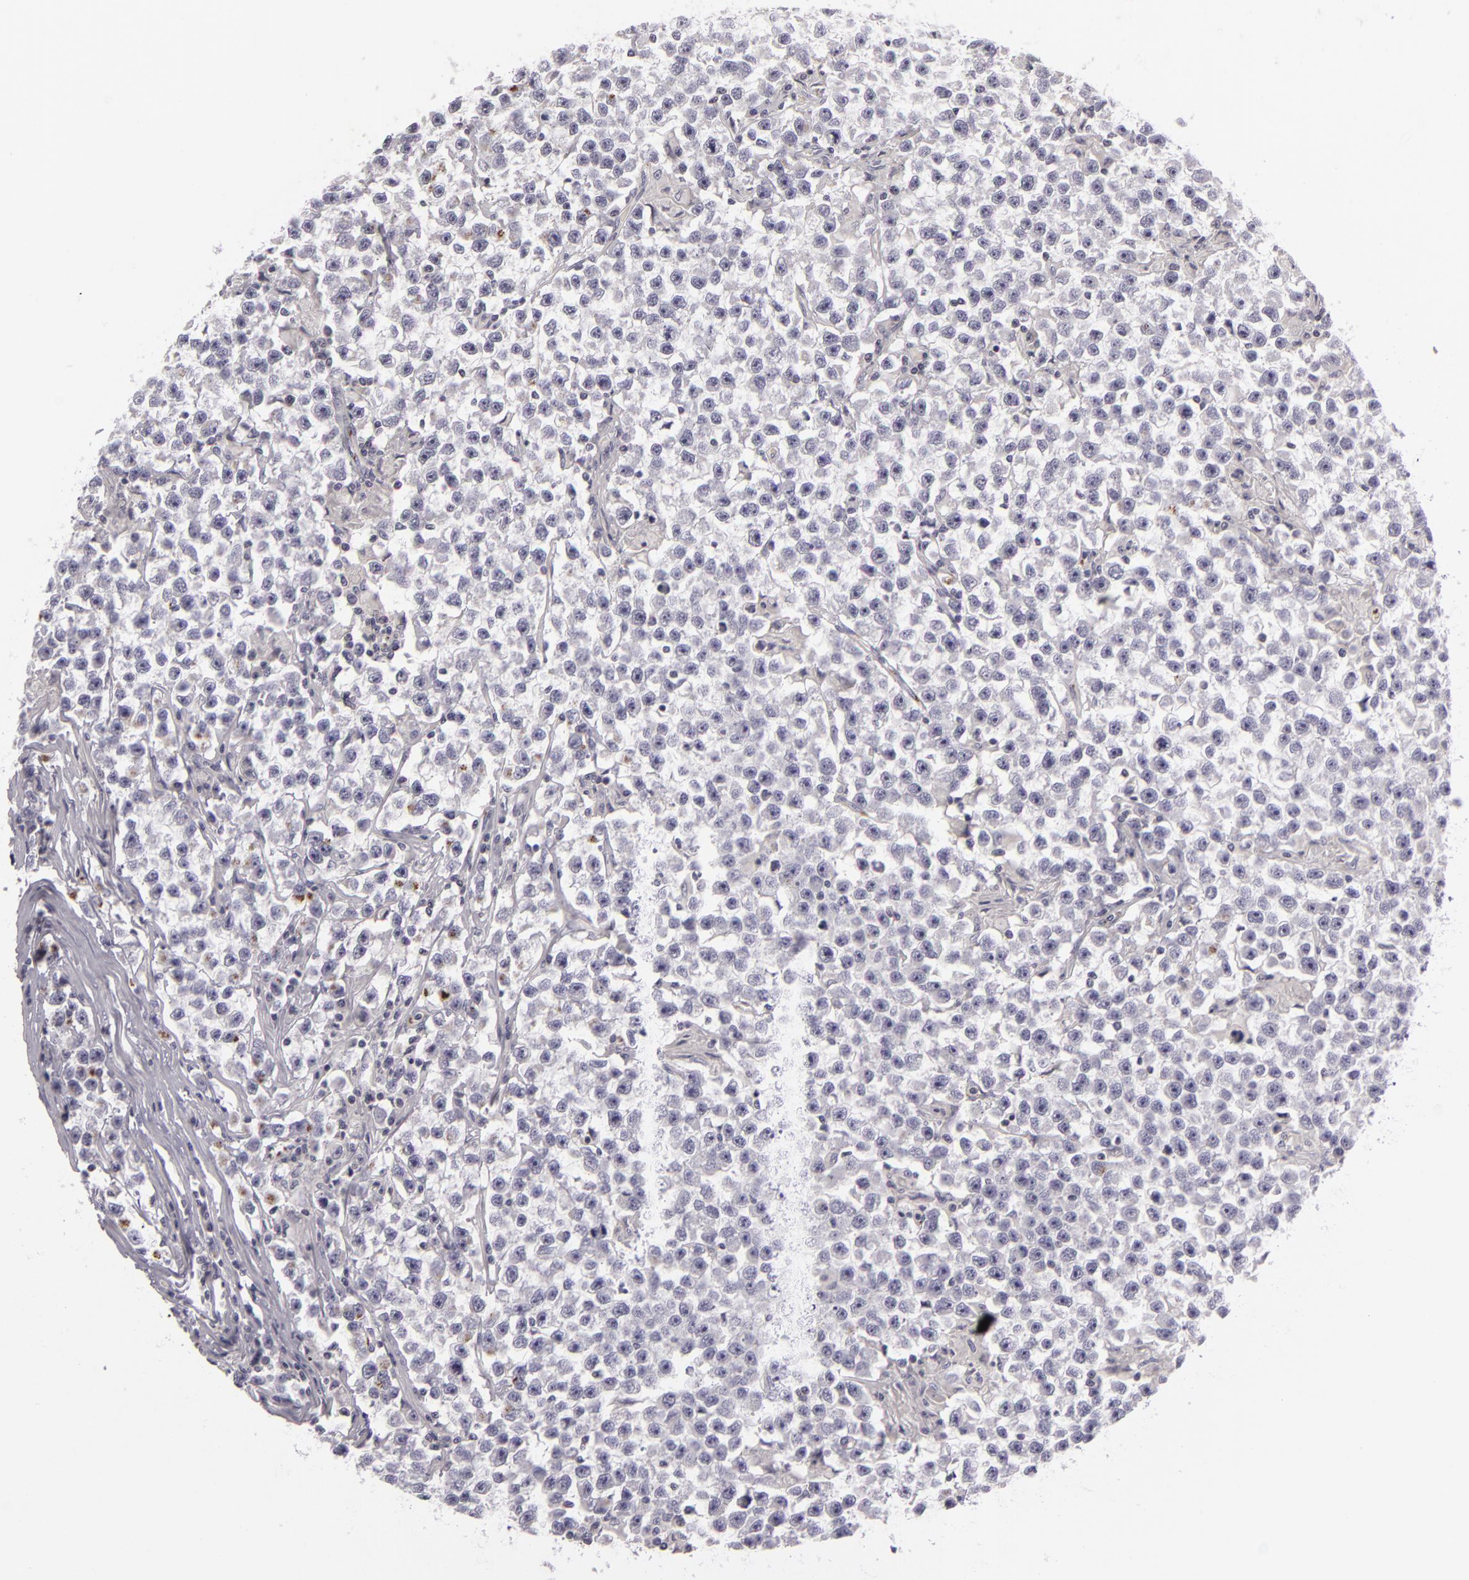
{"staining": {"intensity": "negative", "quantity": "none", "location": "none"}, "tissue": "testis cancer", "cell_type": "Tumor cells", "image_type": "cancer", "snomed": [{"axis": "morphology", "description": "Seminoma, NOS"}, {"axis": "topography", "description": "Testis"}], "caption": "This is an immunohistochemistry (IHC) photomicrograph of human testis seminoma. There is no expression in tumor cells.", "gene": "KCNAB2", "patient": {"sex": "male", "age": 33}}